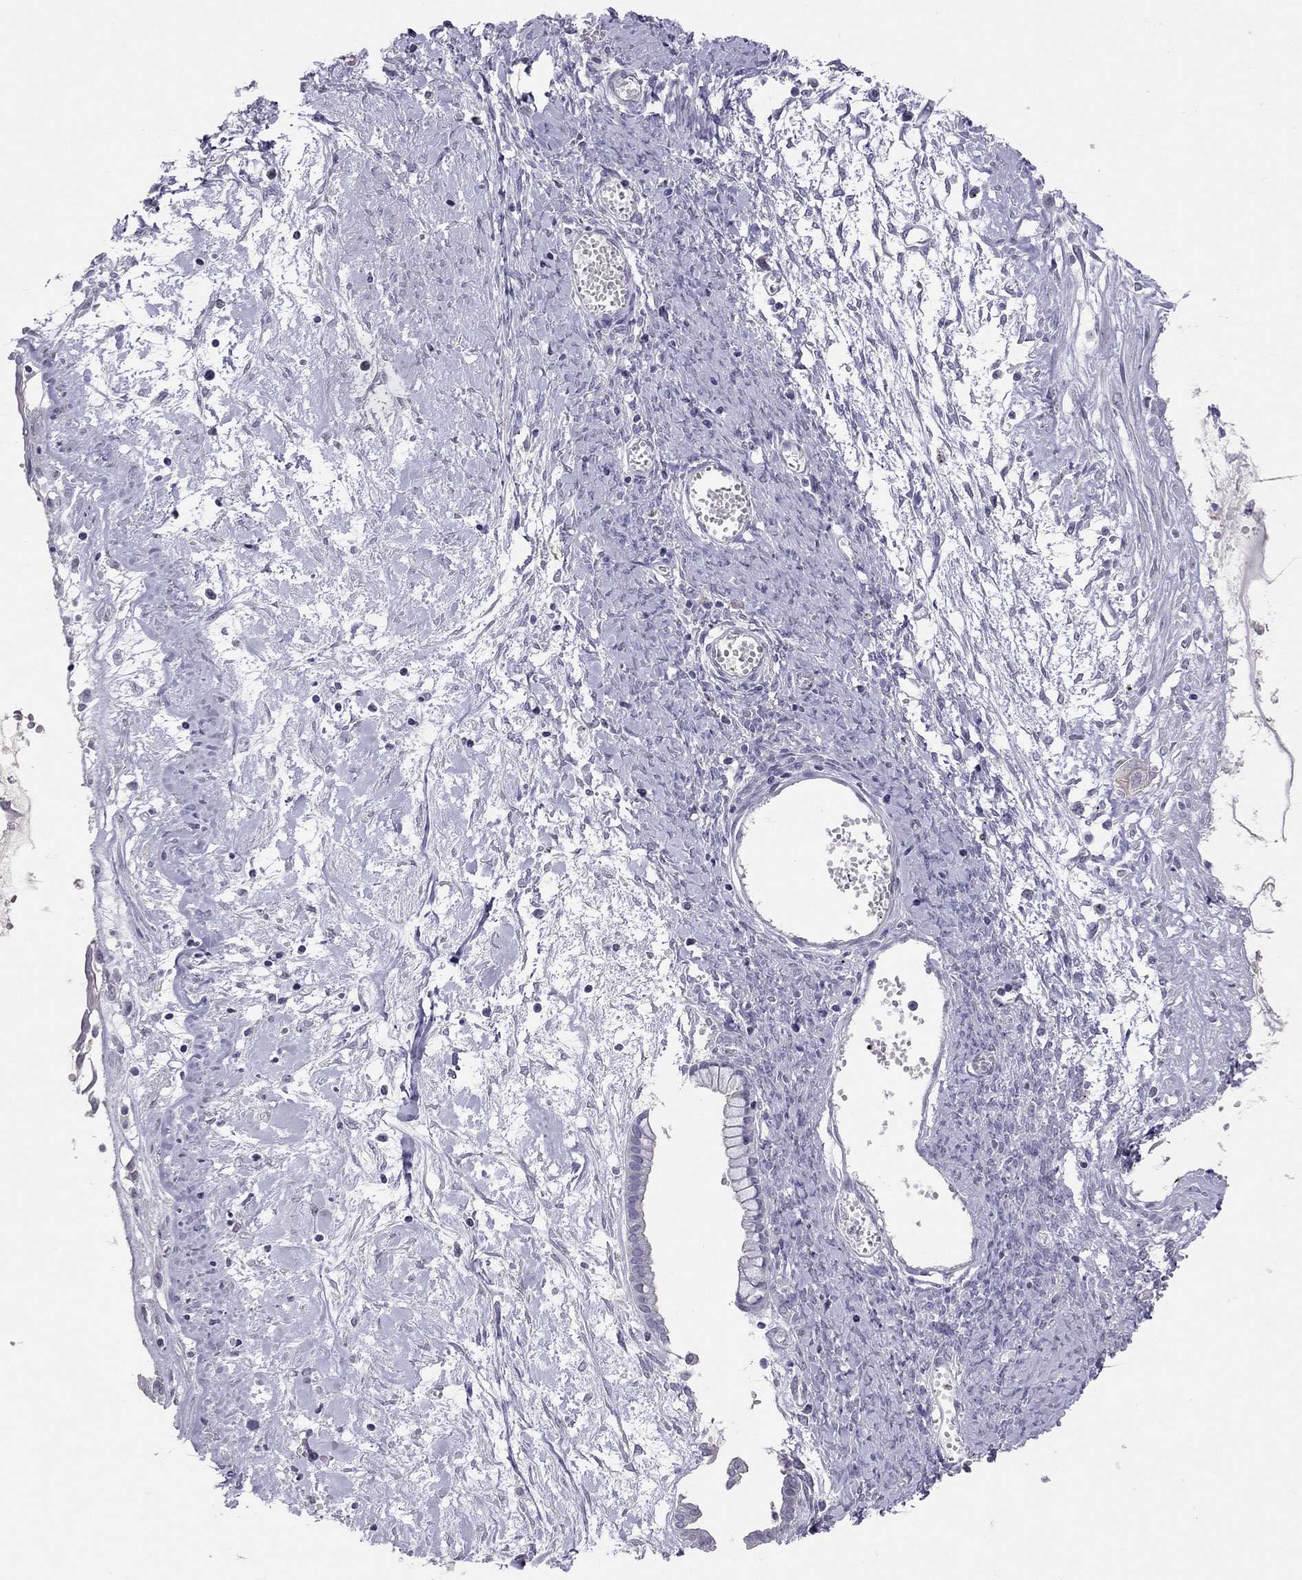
{"staining": {"intensity": "negative", "quantity": "none", "location": "none"}, "tissue": "ovarian cancer", "cell_type": "Tumor cells", "image_type": "cancer", "snomed": [{"axis": "morphology", "description": "Cystadenocarcinoma, mucinous, NOS"}, {"axis": "topography", "description": "Ovary"}], "caption": "Ovarian mucinous cystadenocarcinoma was stained to show a protein in brown. There is no significant expression in tumor cells.", "gene": "JHY", "patient": {"sex": "female", "age": 67}}